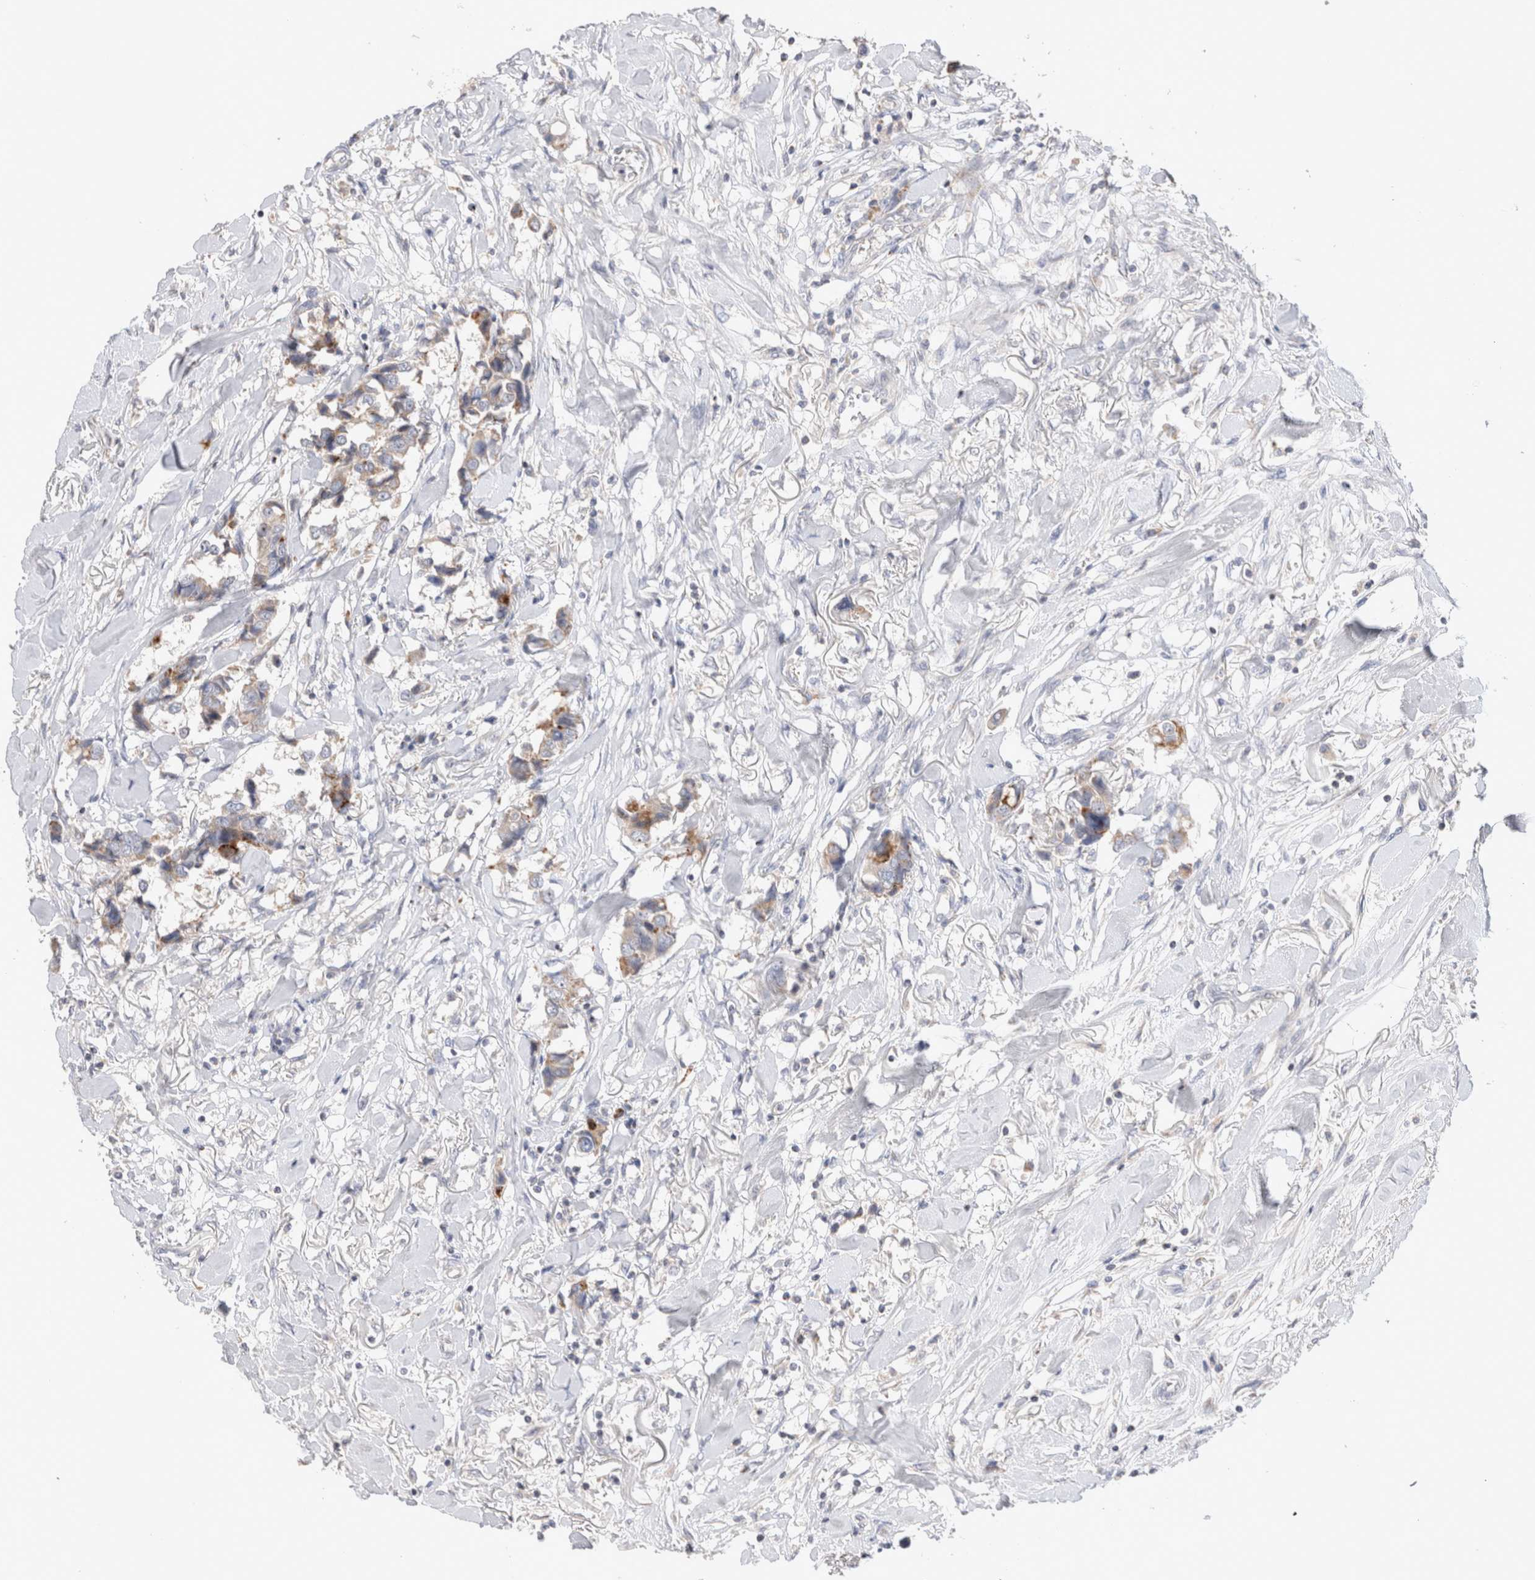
{"staining": {"intensity": "moderate", "quantity": "25%-75%", "location": "cytoplasmic/membranous"}, "tissue": "breast cancer", "cell_type": "Tumor cells", "image_type": "cancer", "snomed": [{"axis": "morphology", "description": "Duct carcinoma"}, {"axis": "topography", "description": "Breast"}], "caption": "There is medium levels of moderate cytoplasmic/membranous staining in tumor cells of breast cancer (infiltrating ductal carcinoma), as demonstrated by immunohistochemical staining (brown color).", "gene": "CHADL", "patient": {"sex": "female", "age": 80}}